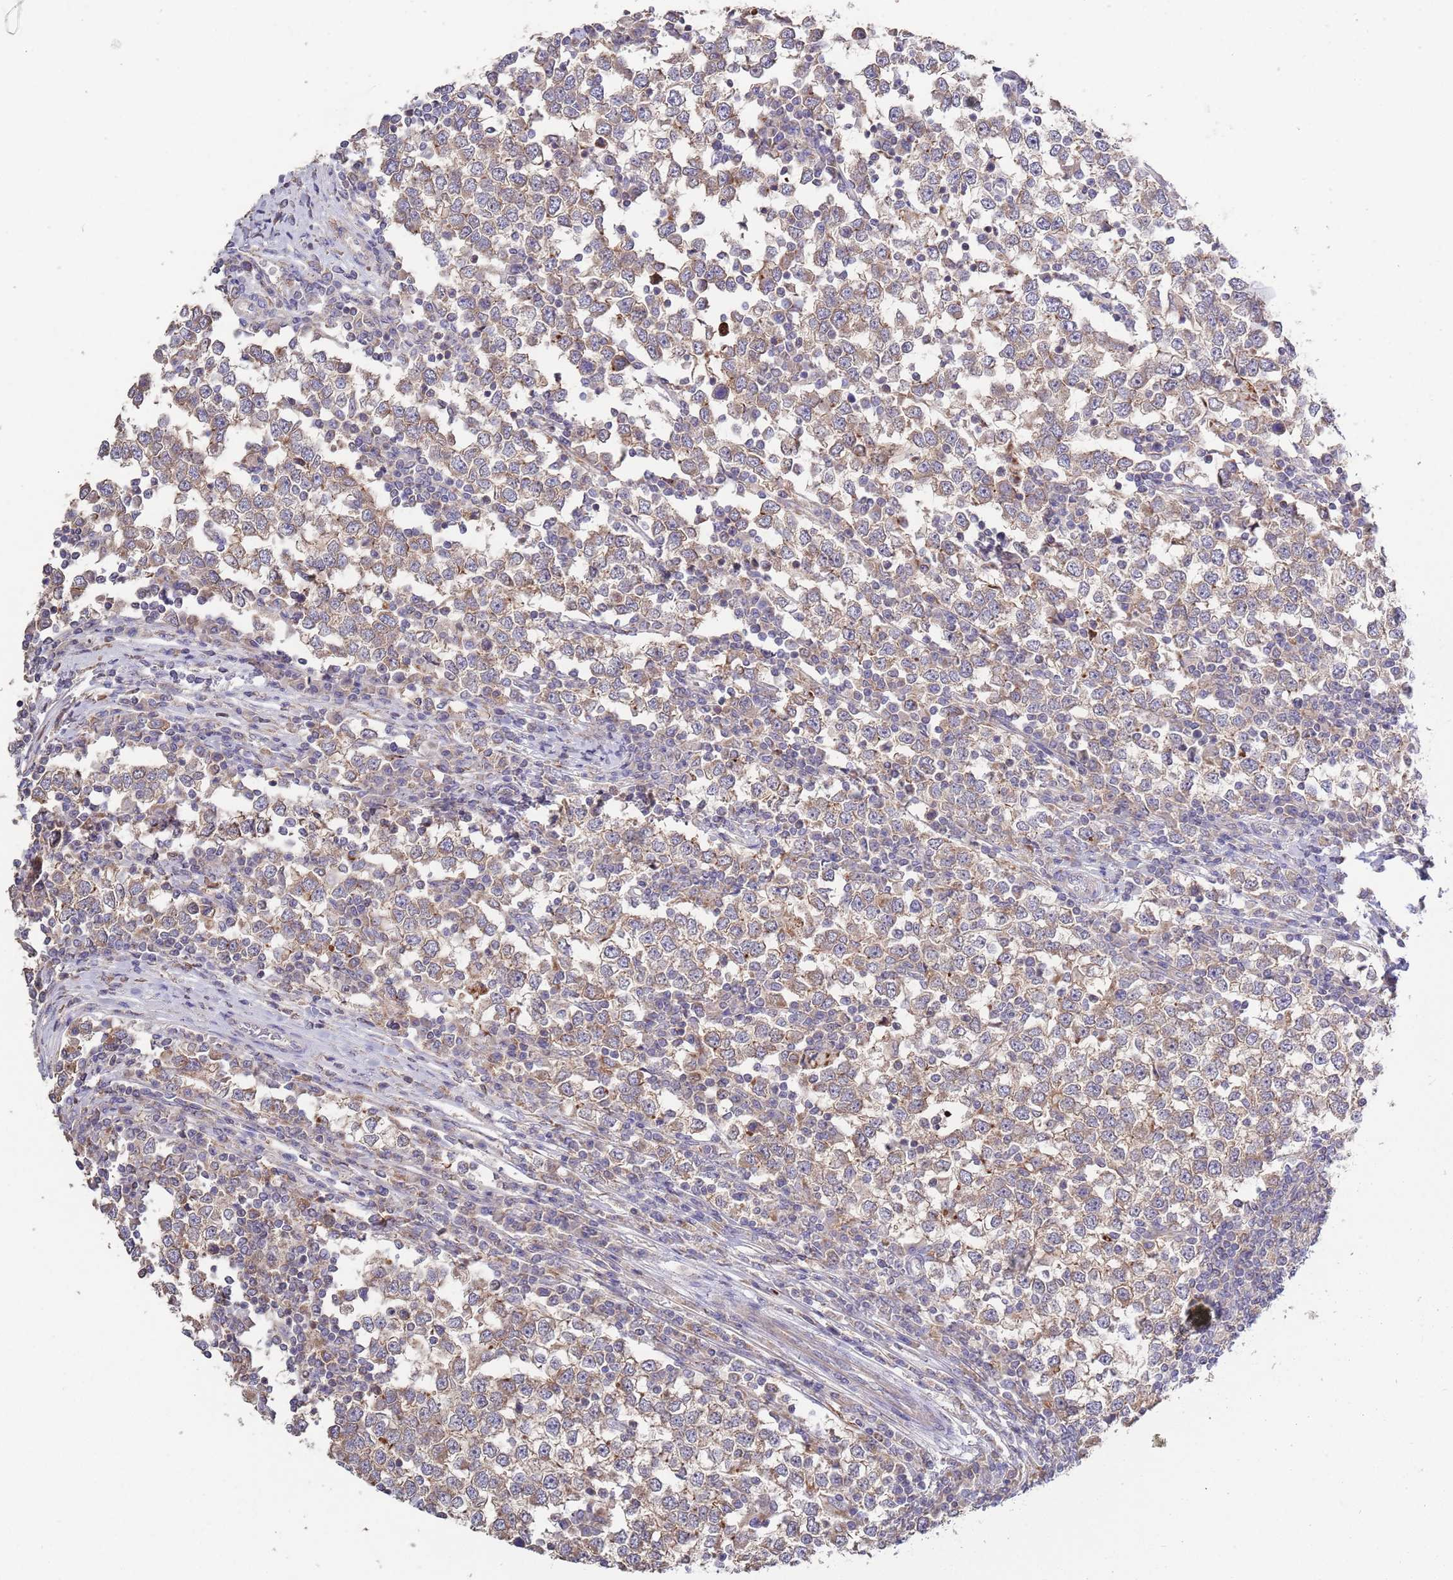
{"staining": {"intensity": "weak", "quantity": ">75%", "location": "cytoplasmic/membranous"}, "tissue": "testis cancer", "cell_type": "Tumor cells", "image_type": "cancer", "snomed": [{"axis": "morphology", "description": "Seminoma, NOS"}, {"axis": "topography", "description": "Testis"}], "caption": "IHC micrograph of neoplastic tissue: human testis cancer stained using IHC shows low levels of weak protein expression localized specifically in the cytoplasmic/membranous of tumor cells, appearing as a cytoplasmic/membranous brown color.", "gene": "ABCC10", "patient": {"sex": "male", "age": 65}}